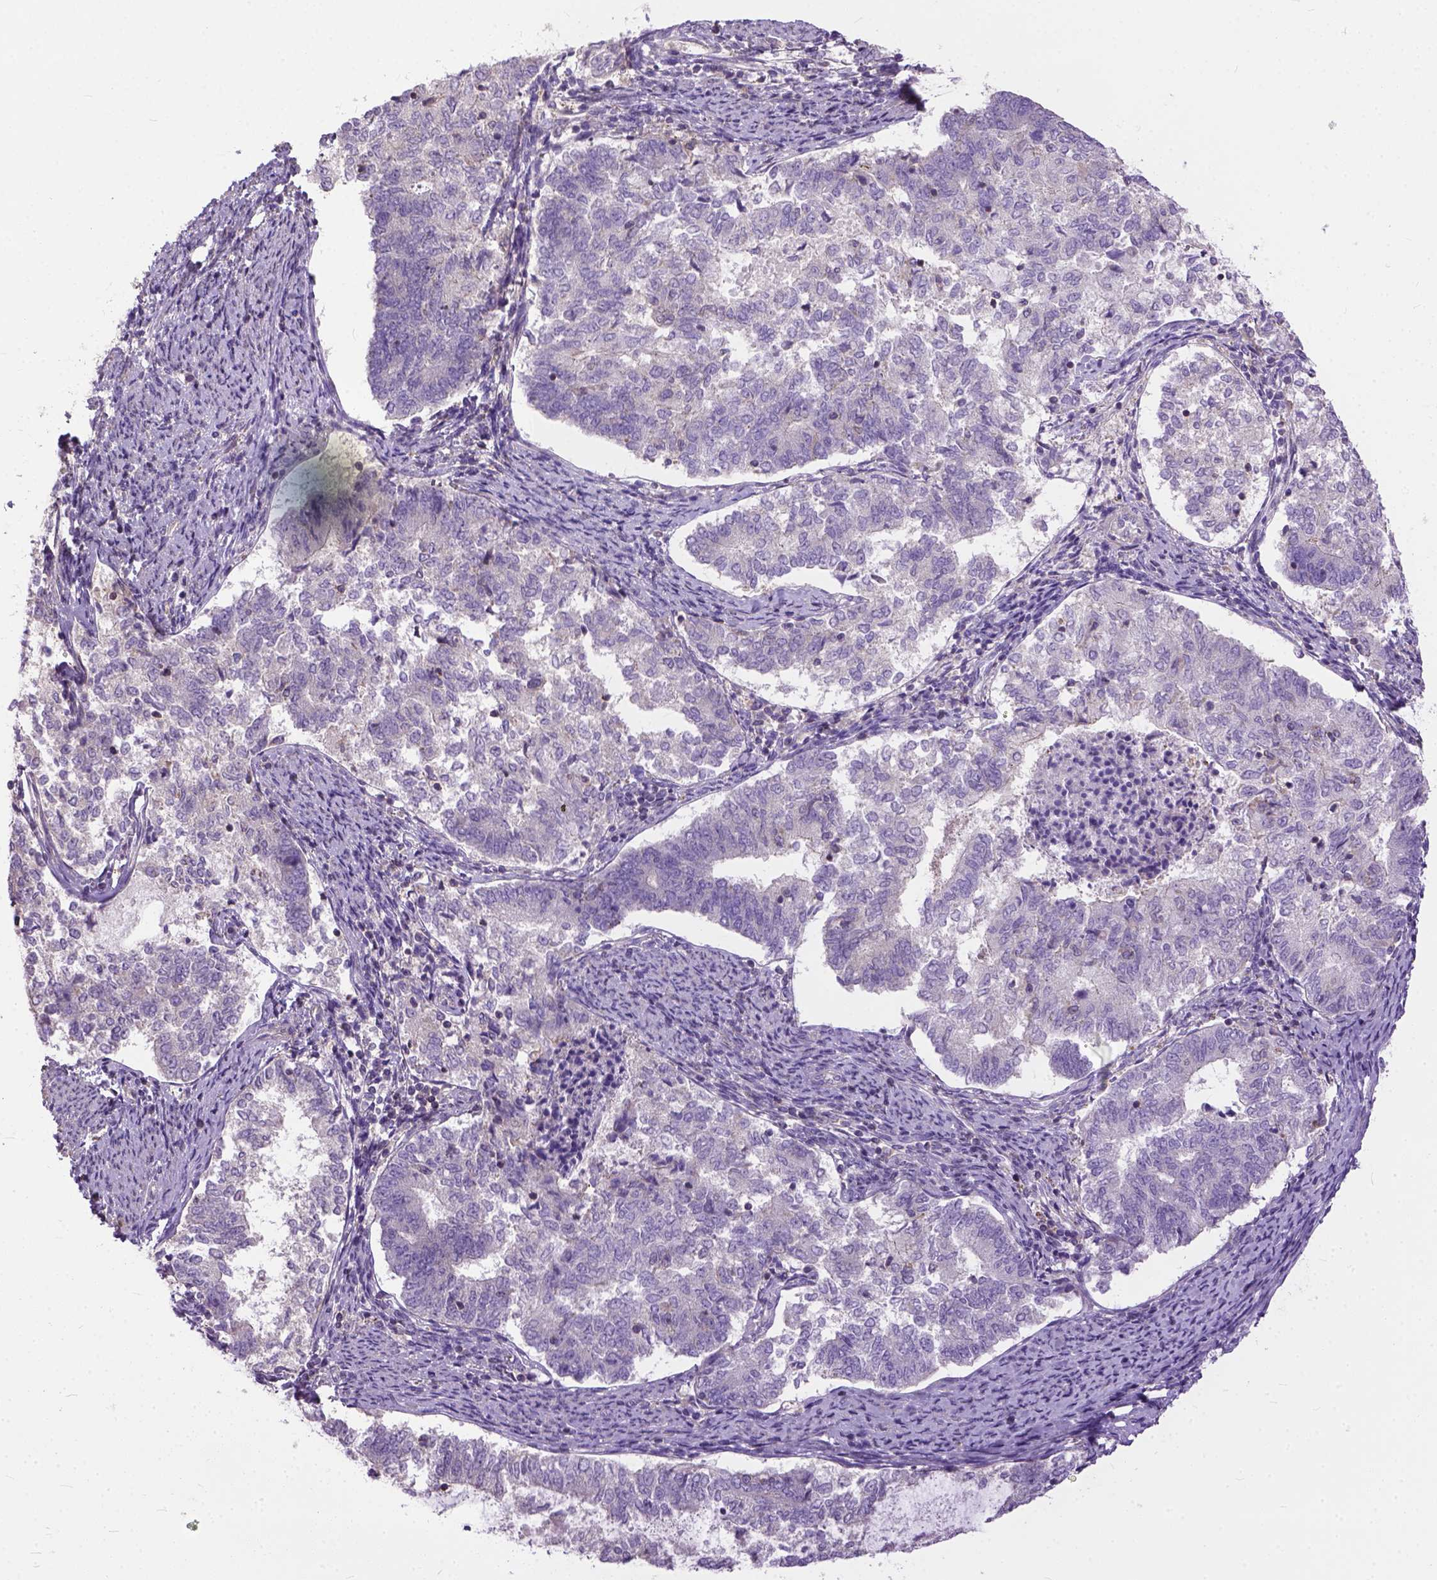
{"staining": {"intensity": "negative", "quantity": "none", "location": "none"}, "tissue": "endometrial cancer", "cell_type": "Tumor cells", "image_type": "cancer", "snomed": [{"axis": "morphology", "description": "Adenocarcinoma, NOS"}, {"axis": "topography", "description": "Endometrium"}], "caption": "Adenocarcinoma (endometrial) stained for a protein using IHC exhibits no staining tumor cells.", "gene": "BANF2", "patient": {"sex": "female", "age": 65}}